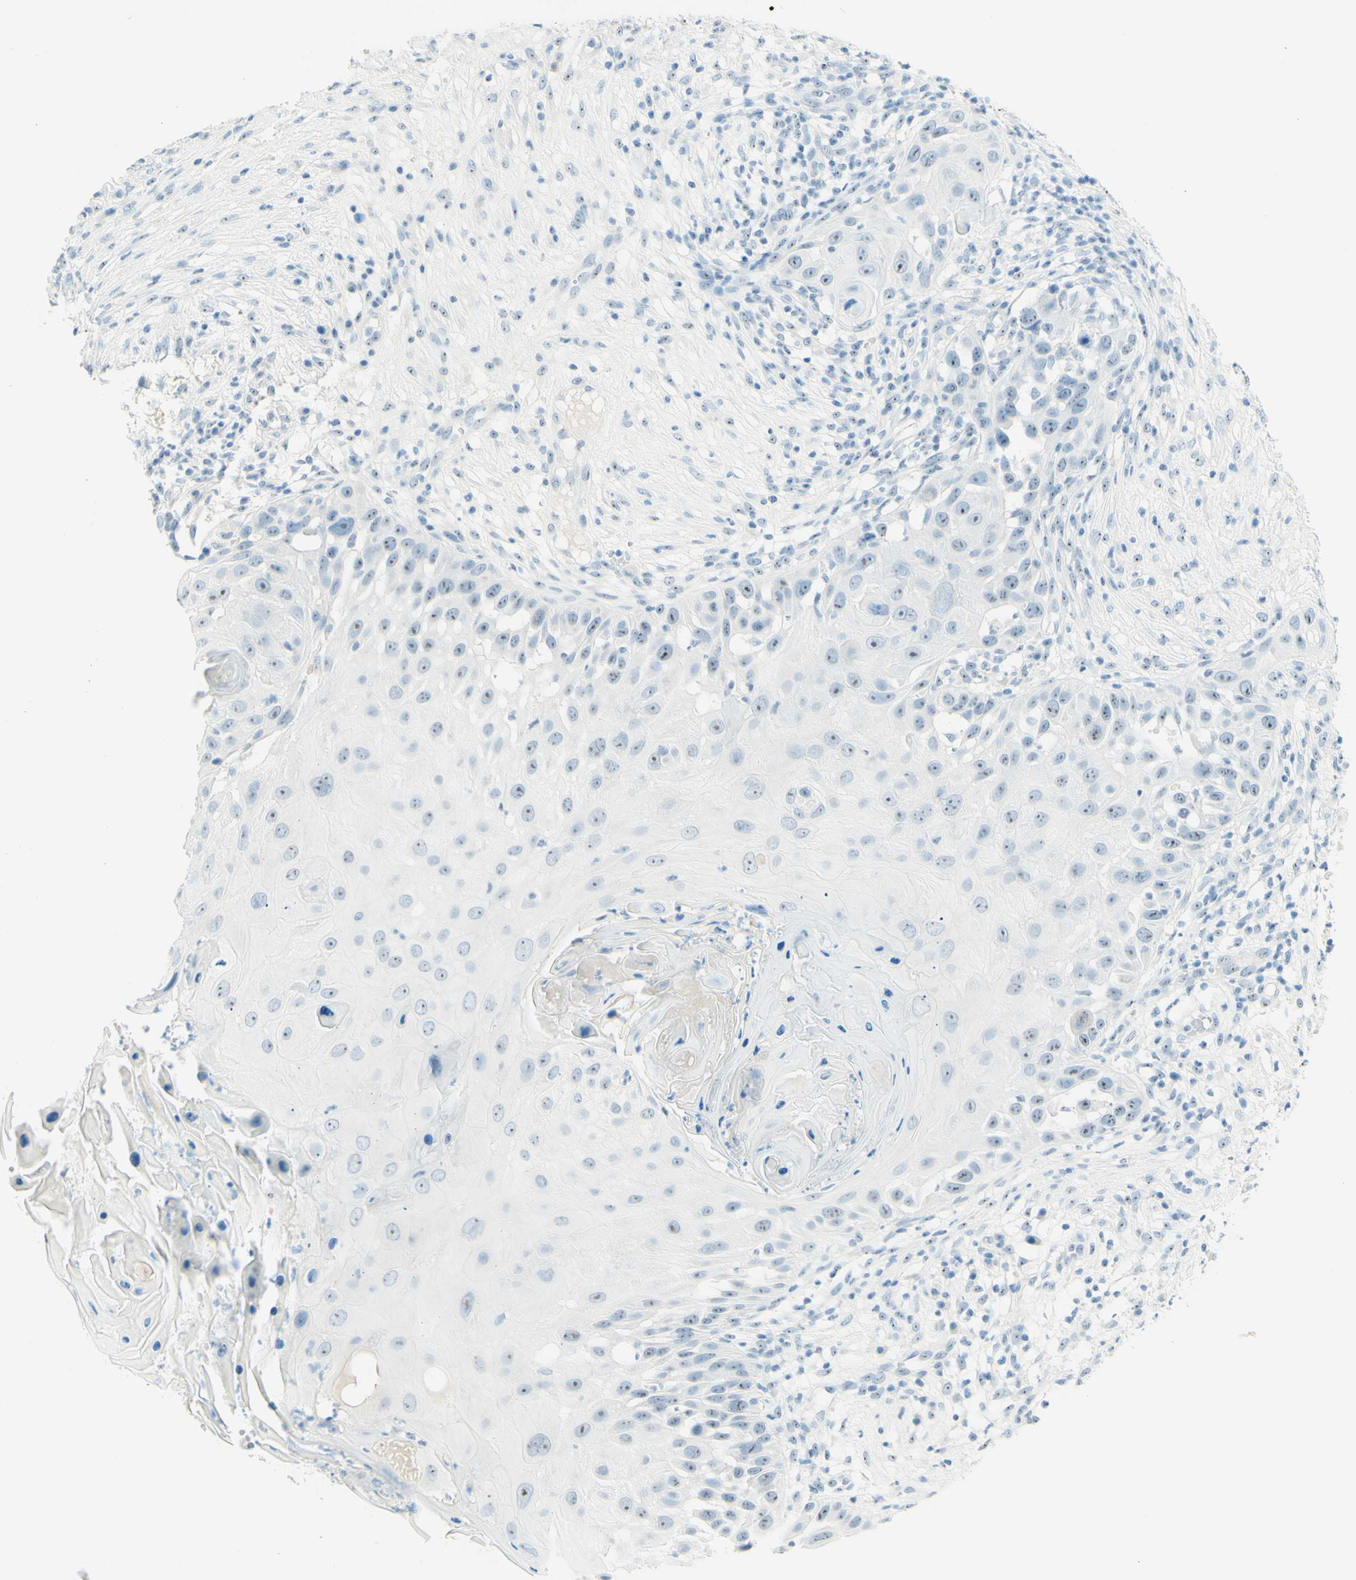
{"staining": {"intensity": "weak", "quantity": "25%-75%", "location": "nuclear"}, "tissue": "skin cancer", "cell_type": "Tumor cells", "image_type": "cancer", "snomed": [{"axis": "morphology", "description": "Squamous cell carcinoma, NOS"}, {"axis": "topography", "description": "Skin"}], "caption": "Immunohistochemical staining of skin cancer (squamous cell carcinoma) displays weak nuclear protein positivity in approximately 25%-75% of tumor cells. The protein is shown in brown color, while the nuclei are stained blue.", "gene": "FMR1NB", "patient": {"sex": "female", "age": 44}}